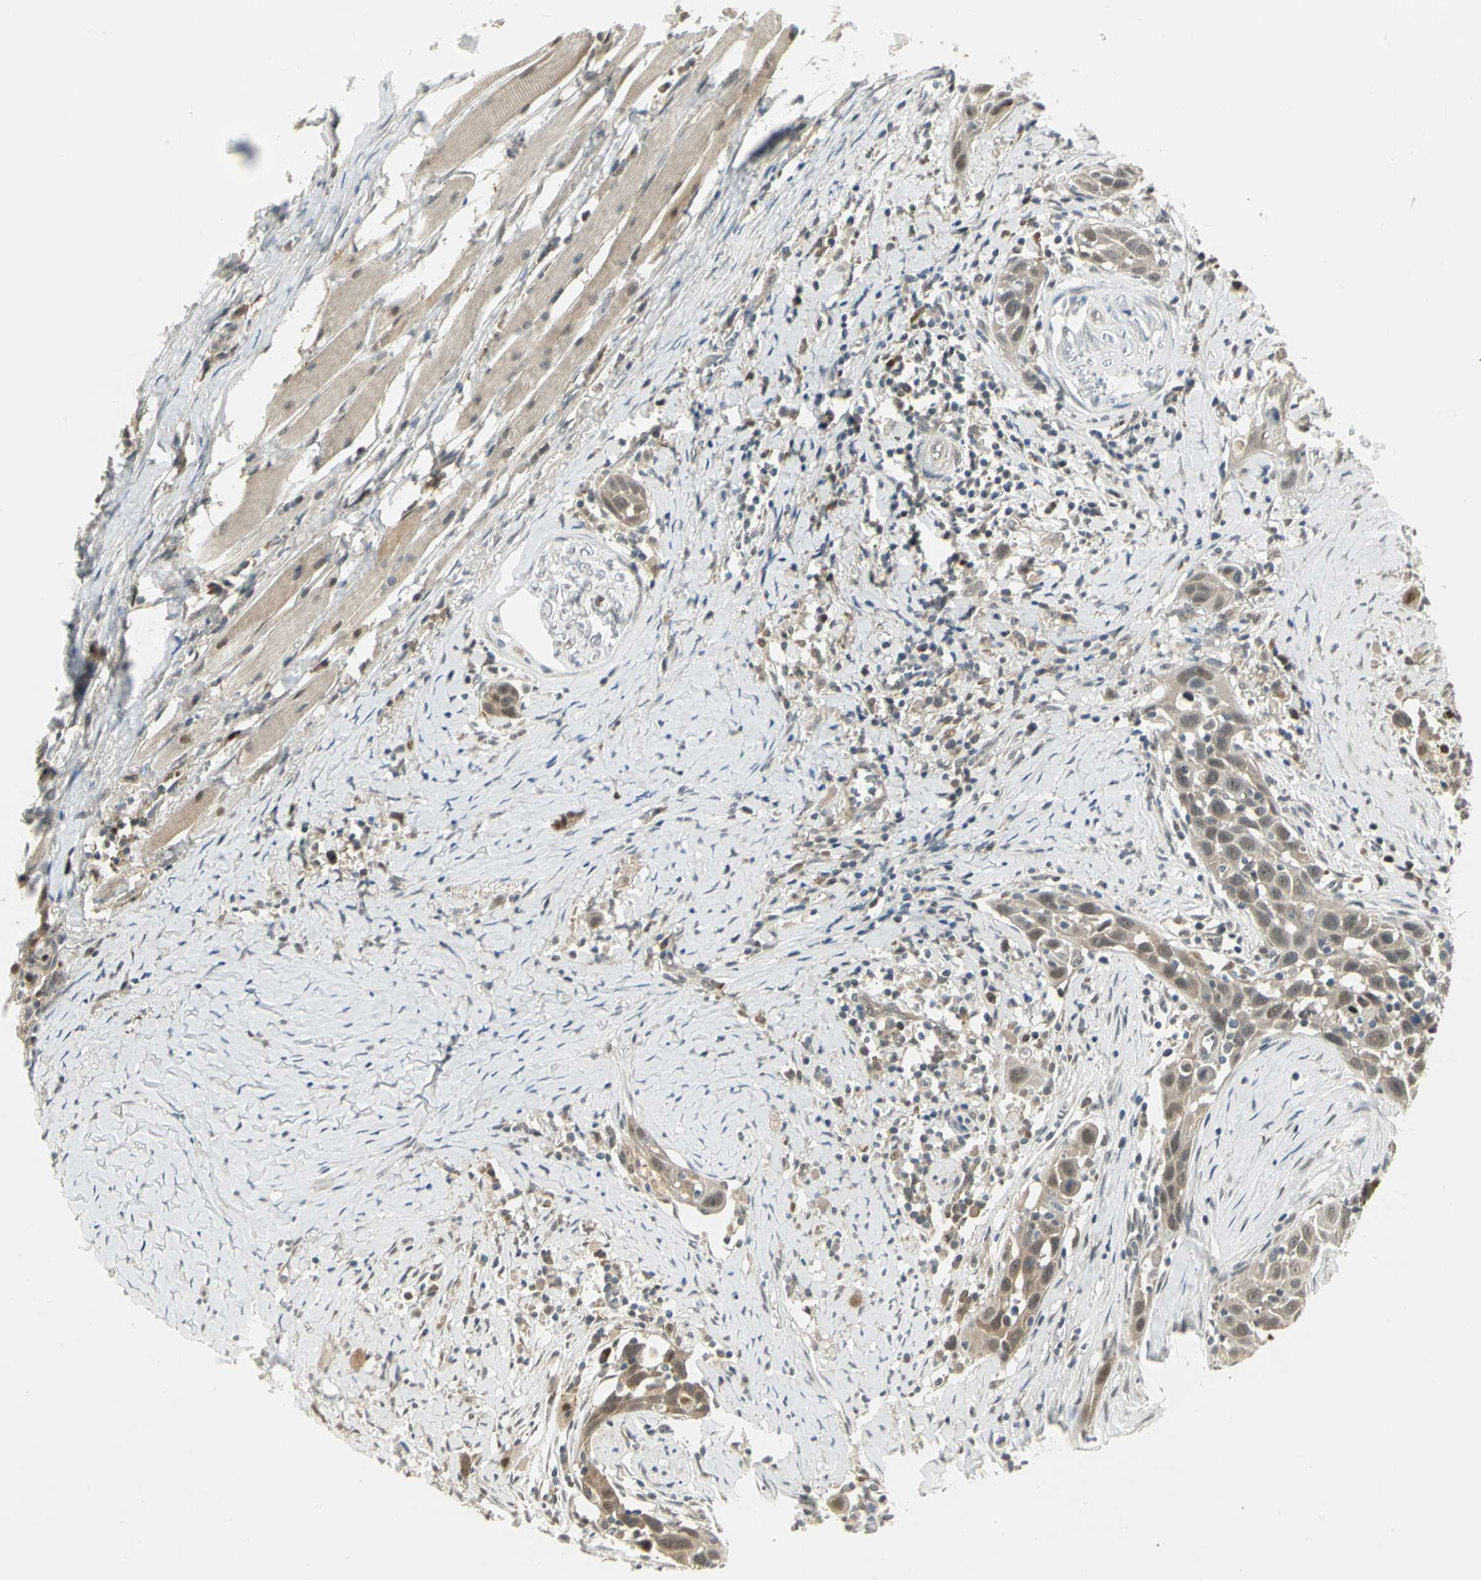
{"staining": {"intensity": "moderate", "quantity": ">75%", "location": "cytoplasmic/membranous,nuclear"}, "tissue": "head and neck cancer", "cell_type": "Tumor cells", "image_type": "cancer", "snomed": [{"axis": "morphology", "description": "Normal tissue, NOS"}, {"axis": "morphology", "description": "Squamous cell carcinoma, NOS"}, {"axis": "topography", "description": "Oral tissue"}, {"axis": "topography", "description": "Head-Neck"}], "caption": "There is medium levels of moderate cytoplasmic/membranous and nuclear expression in tumor cells of head and neck squamous cell carcinoma, as demonstrated by immunohistochemical staining (brown color).", "gene": "PSMC4", "patient": {"sex": "female", "age": 50}}